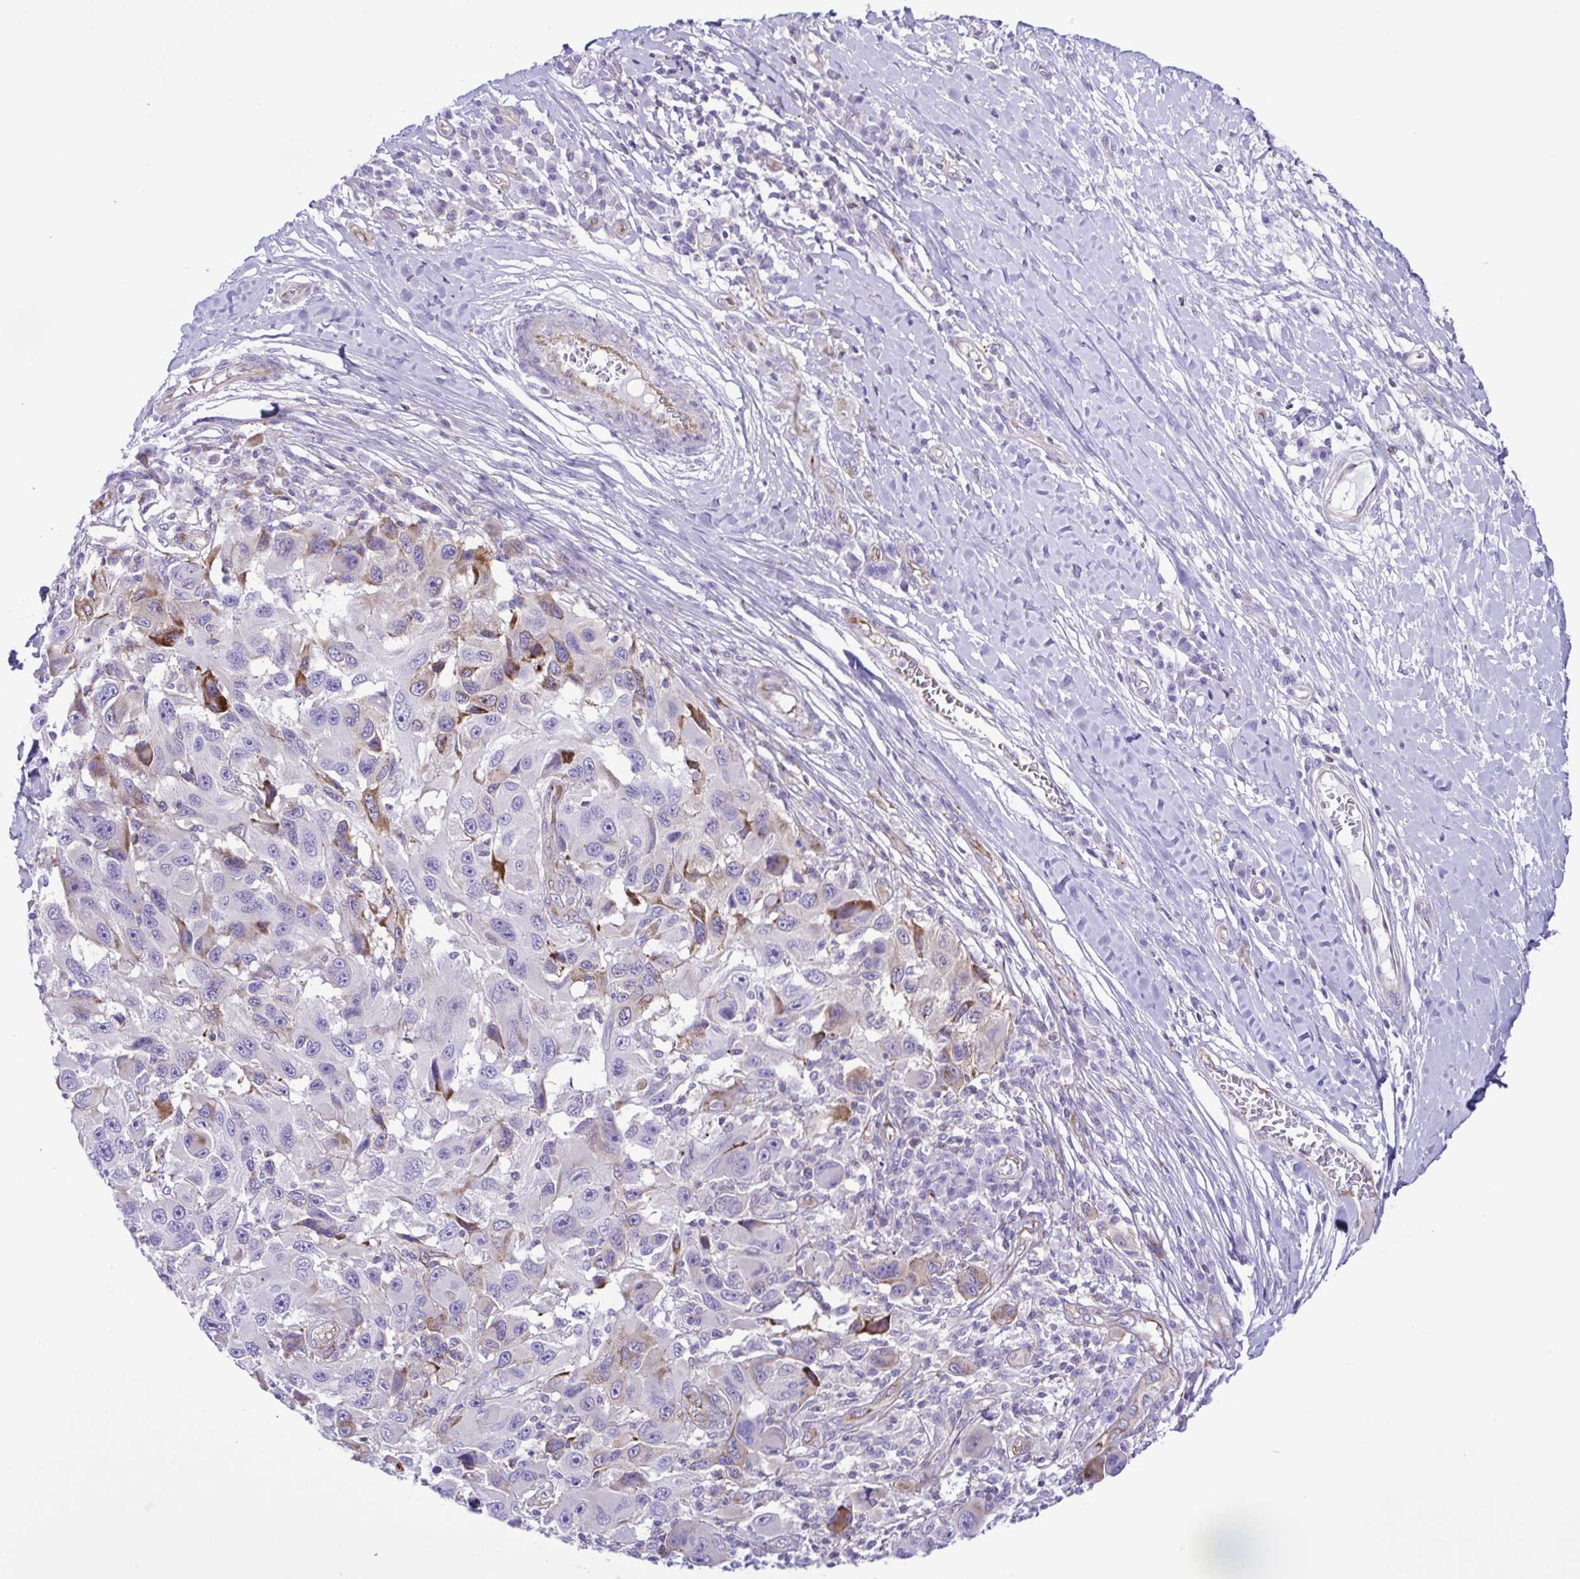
{"staining": {"intensity": "negative", "quantity": "none", "location": "none"}, "tissue": "melanoma", "cell_type": "Tumor cells", "image_type": "cancer", "snomed": [{"axis": "morphology", "description": "Malignant melanoma, NOS"}, {"axis": "topography", "description": "Skin"}], "caption": "Tumor cells show no significant expression in melanoma.", "gene": "FLT1", "patient": {"sex": "male", "age": 53}}